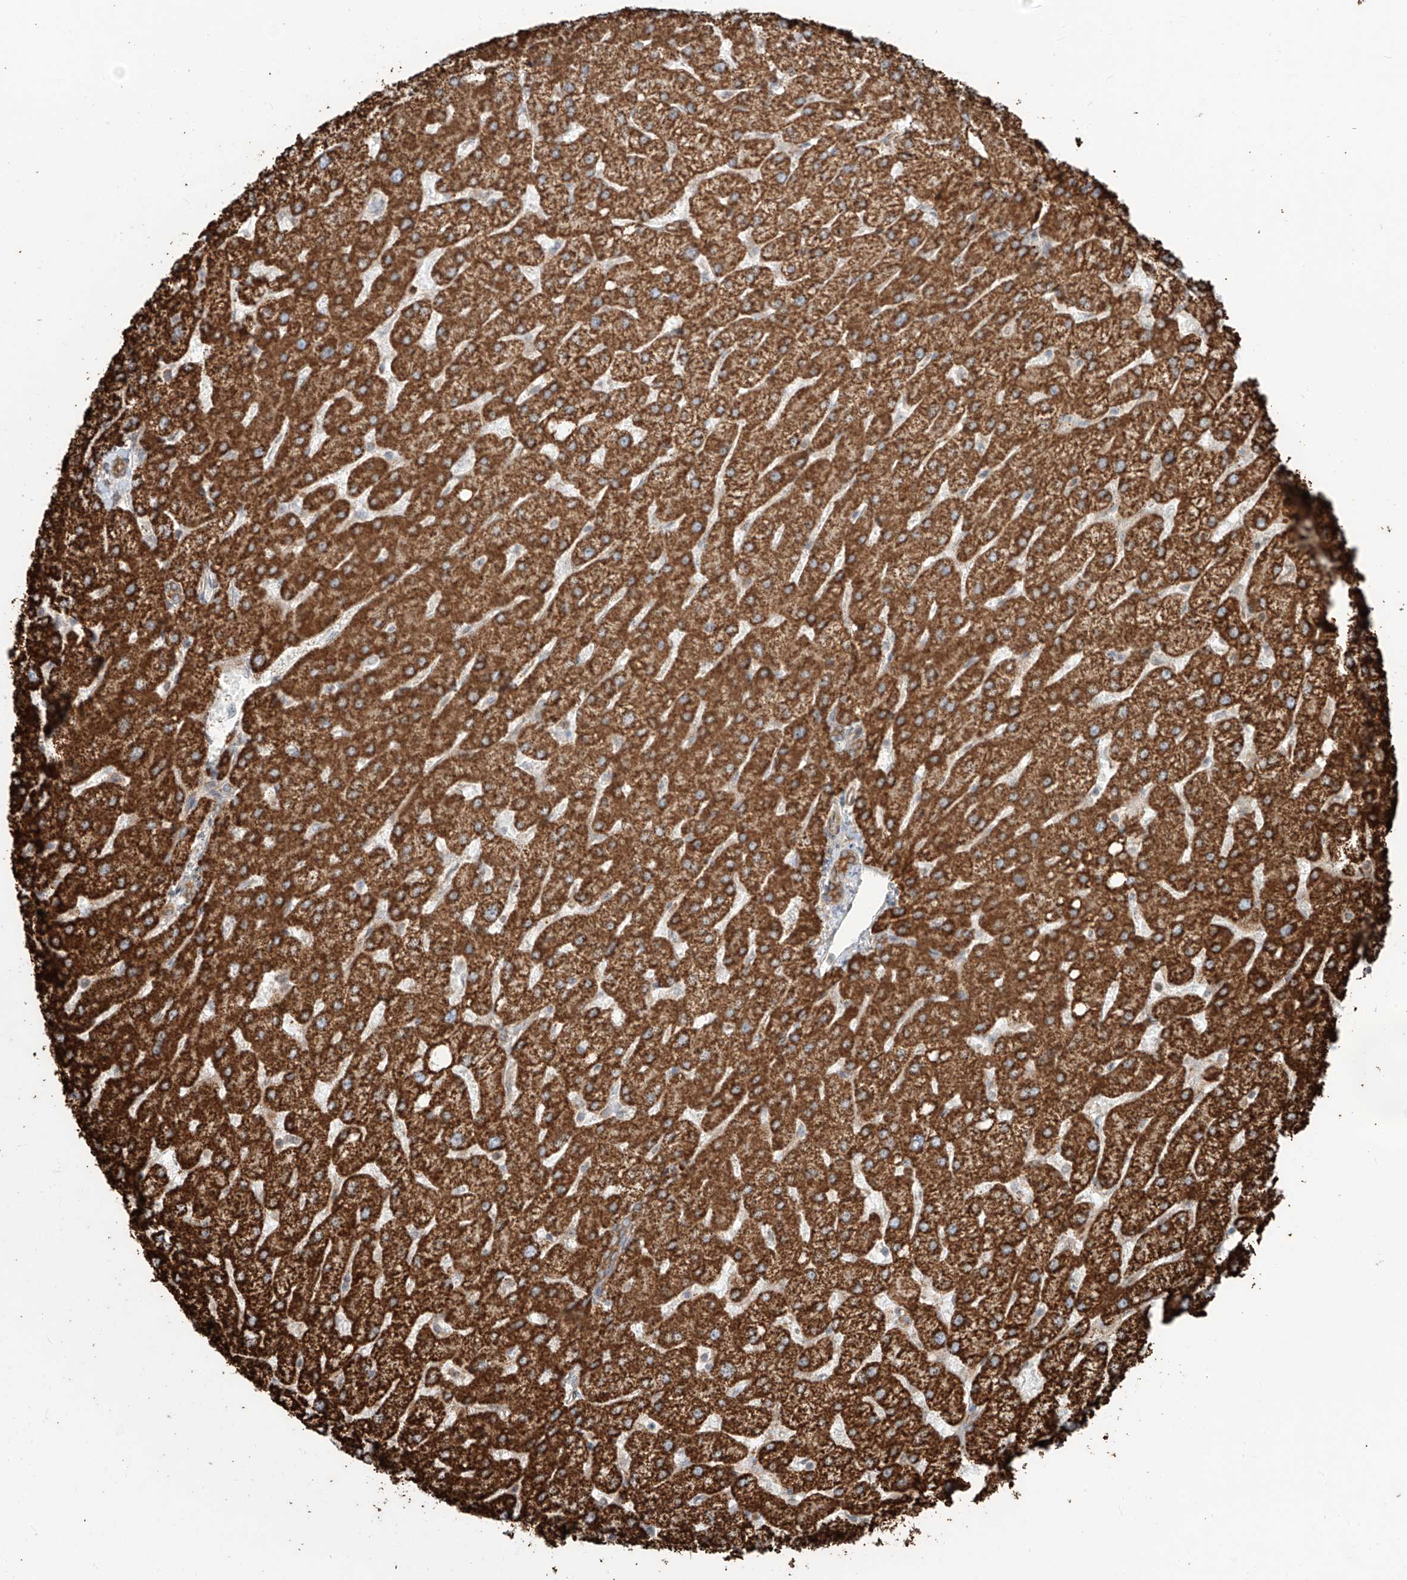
{"staining": {"intensity": "moderate", "quantity": ">75%", "location": "cytoplasmic/membranous"}, "tissue": "liver", "cell_type": "Cholangiocytes", "image_type": "normal", "snomed": [{"axis": "morphology", "description": "Normal tissue, NOS"}, {"axis": "topography", "description": "Liver"}], "caption": "Liver stained with immunohistochemistry reveals moderate cytoplasmic/membranous staining in about >75% of cholangiocytes.", "gene": "CEP162", "patient": {"sex": "female", "age": 54}}